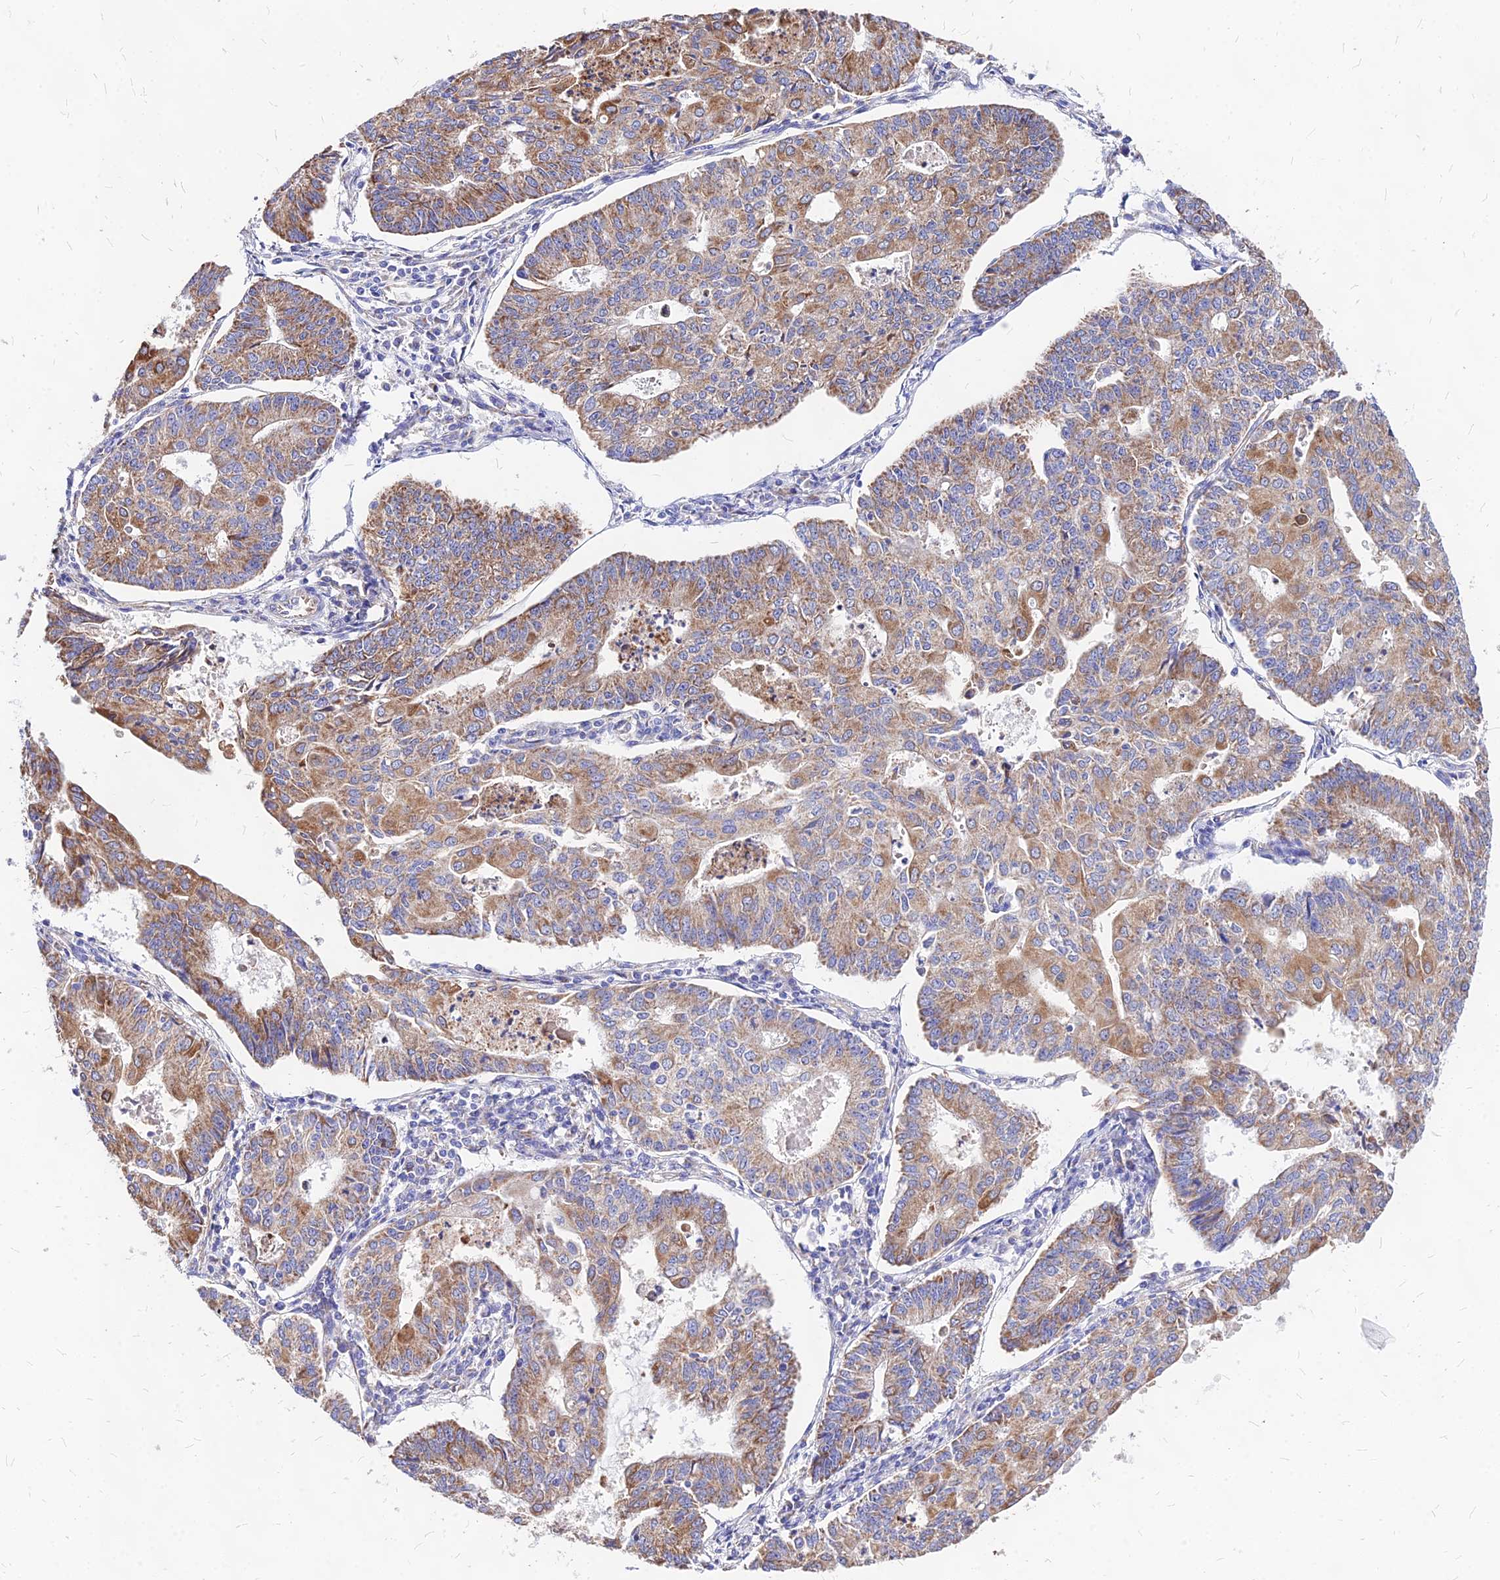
{"staining": {"intensity": "moderate", "quantity": ">75%", "location": "cytoplasmic/membranous"}, "tissue": "endometrial cancer", "cell_type": "Tumor cells", "image_type": "cancer", "snomed": [{"axis": "morphology", "description": "Adenocarcinoma, NOS"}, {"axis": "topography", "description": "Endometrium"}], "caption": "Protein expression analysis of human endometrial cancer reveals moderate cytoplasmic/membranous expression in approximately >75% of tumor cells.", "gene": "MRPL3", "patient": {"sex": "female", "age": 56}}